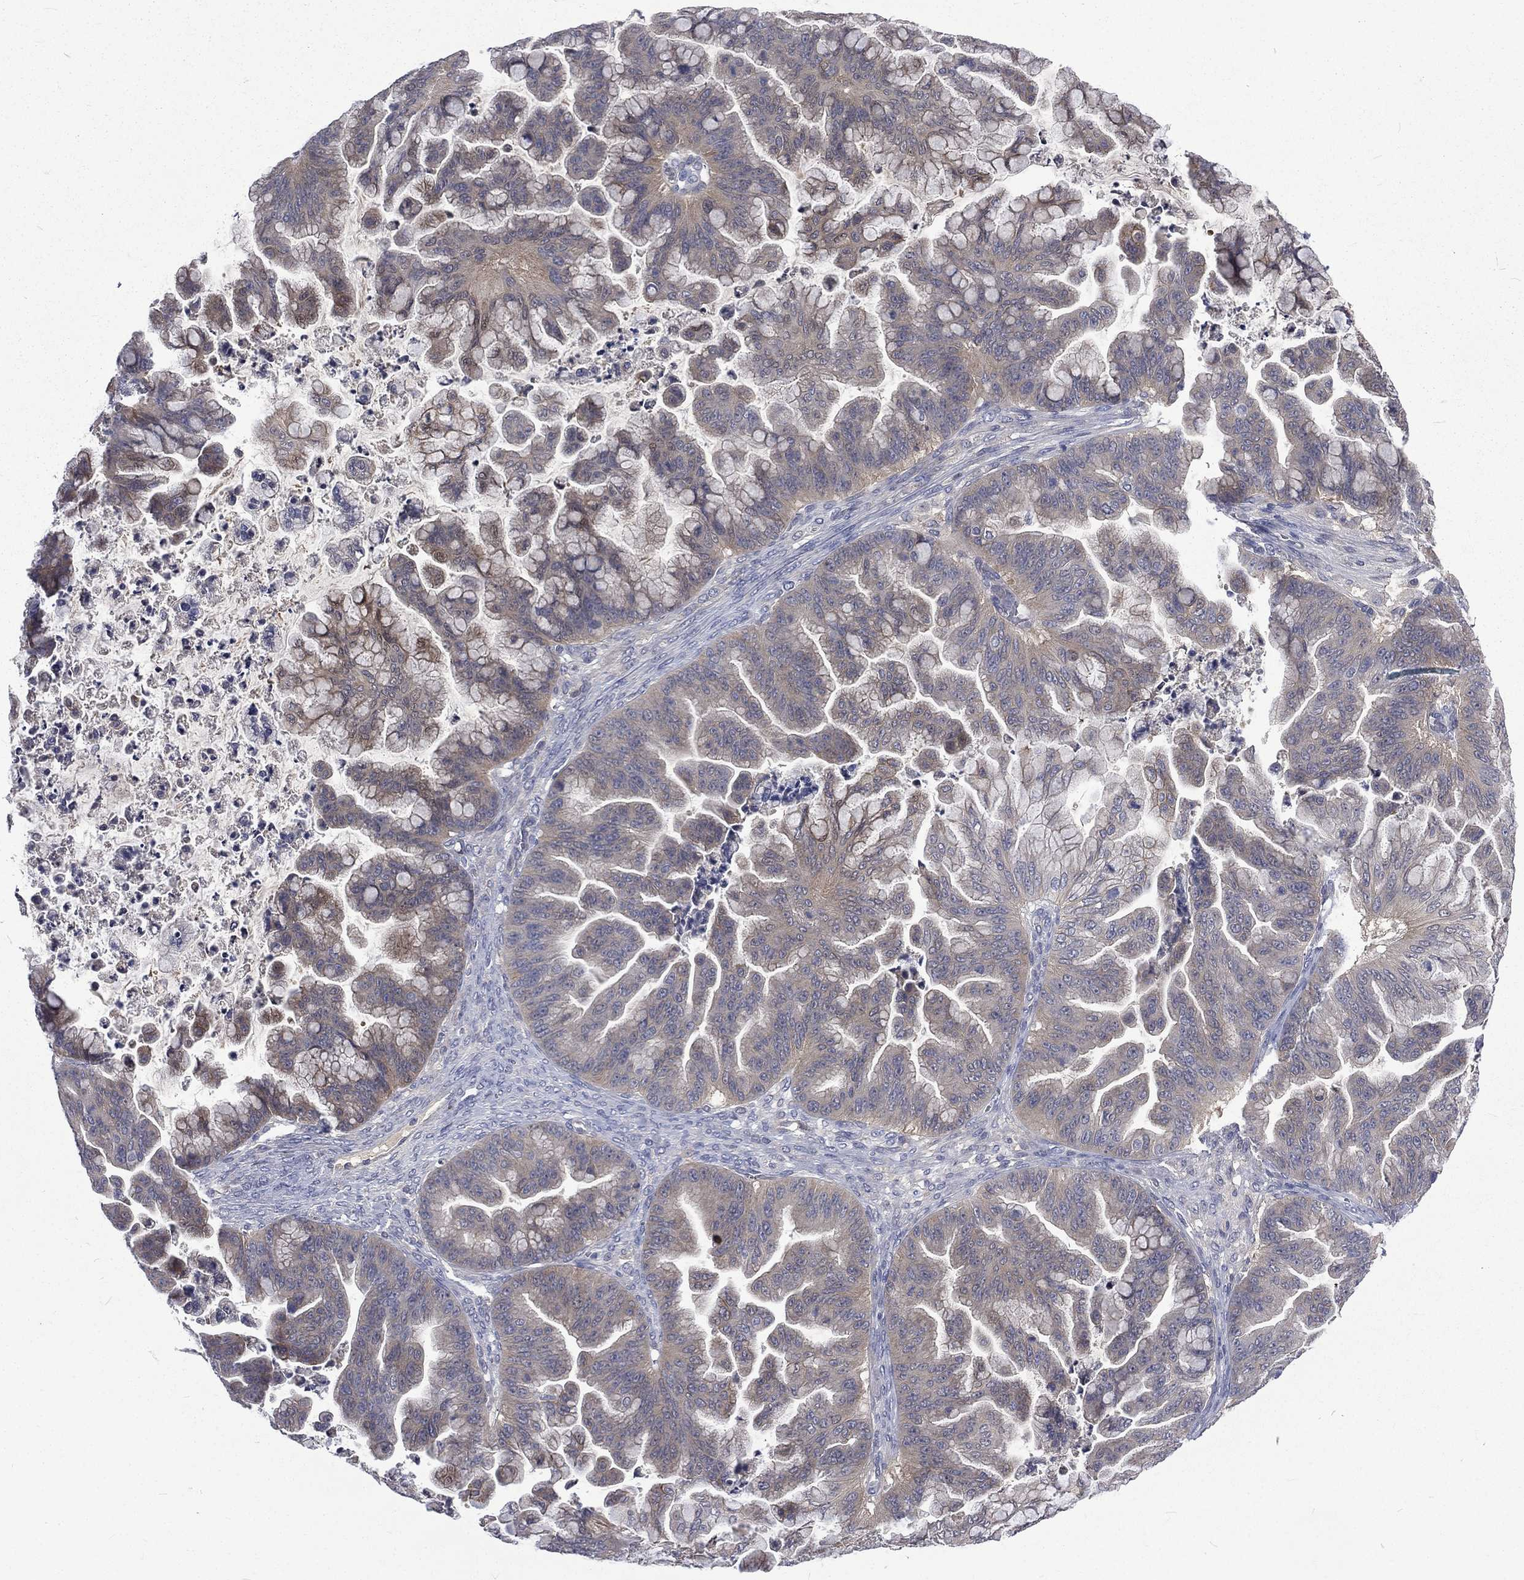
{"staining": {"intensity": "moderate", "quantity": "<25%", "location": "cytoplasmic/membranous"}, "tissue": "ovarian cancer", "cell_type": "Tumor cells", "image_type": "cancer", "snomed": [{"axis": "morphology", "description": "Cystadenocarcinoma, mucinous, NOS"}, {"axis": "topography", "description": "Ovary"}], "caption": "Immunohistochemistry (IHC) image of neoplastic tissue: mucinous cystadenocarcinoma (ovarian) stained using immunohistochemistry (IHC) displays low levels of moderate protein expression localized specifically in the cytoplasmic/membranous of tumor cells, appearing as a cytoplasmic/membranous brown color.", "gene": "CA12", "patient": {"sex": "female", "age": 67}}